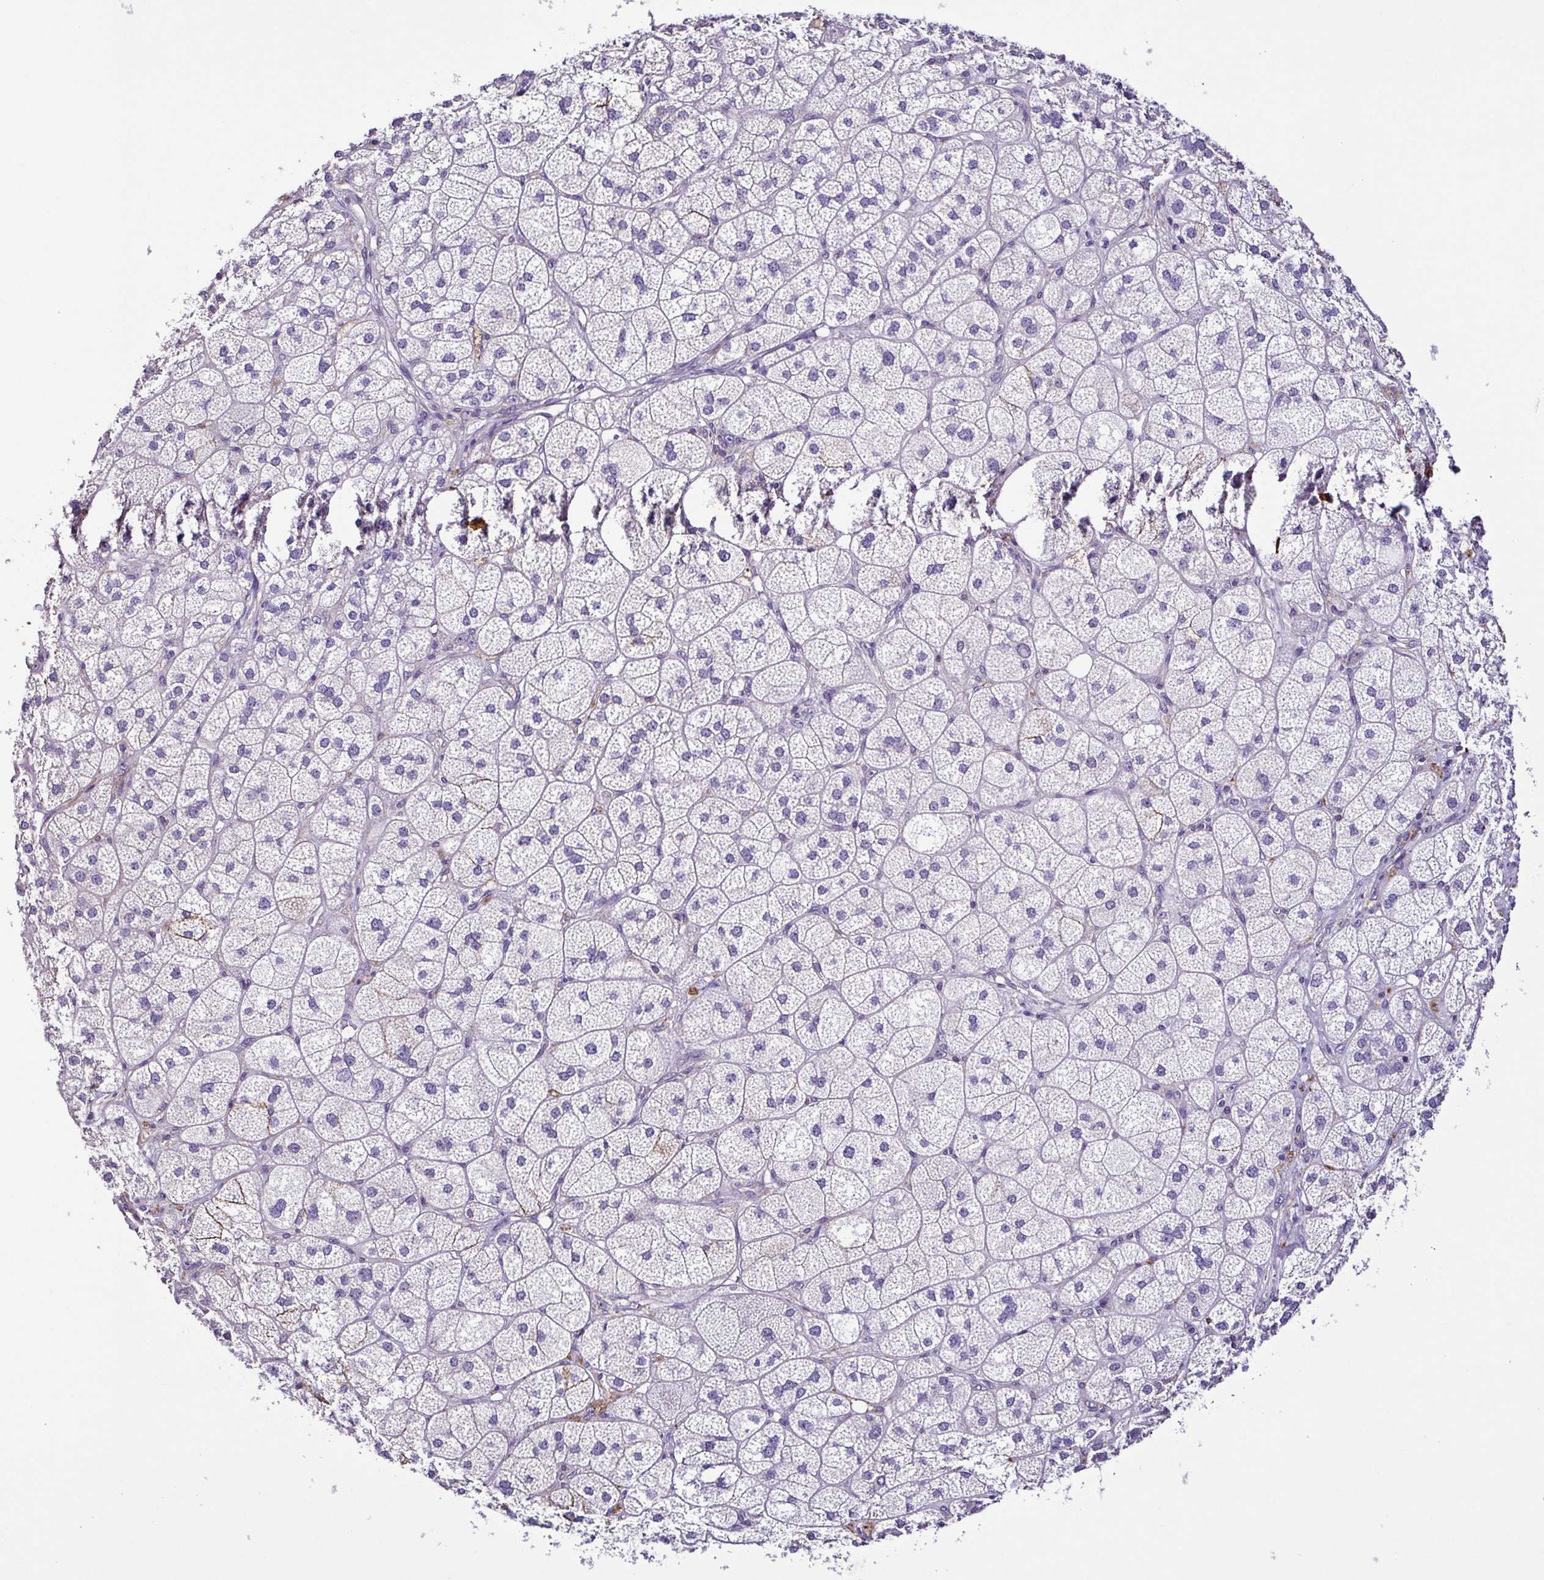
{"staining": {"intensity": "weak", "quantity": "<25%", "location": "cytoplasmic/membranous"}, "tissue": "adrenal gland", "cell_type": "Glandular cells", "image_type": "normal", "snomed": [{"axis": "morphology", "description": "Normal tissue, NOS"}, {"axis": "topography", "description": "Adrenal gland"}], "caption": "This is a image of IHC staining of unremarkable adrenal gland, which shows no staining in glandular cells.", "gene": "TNNT2", "patient": {"sex": "female", "age": 60}}